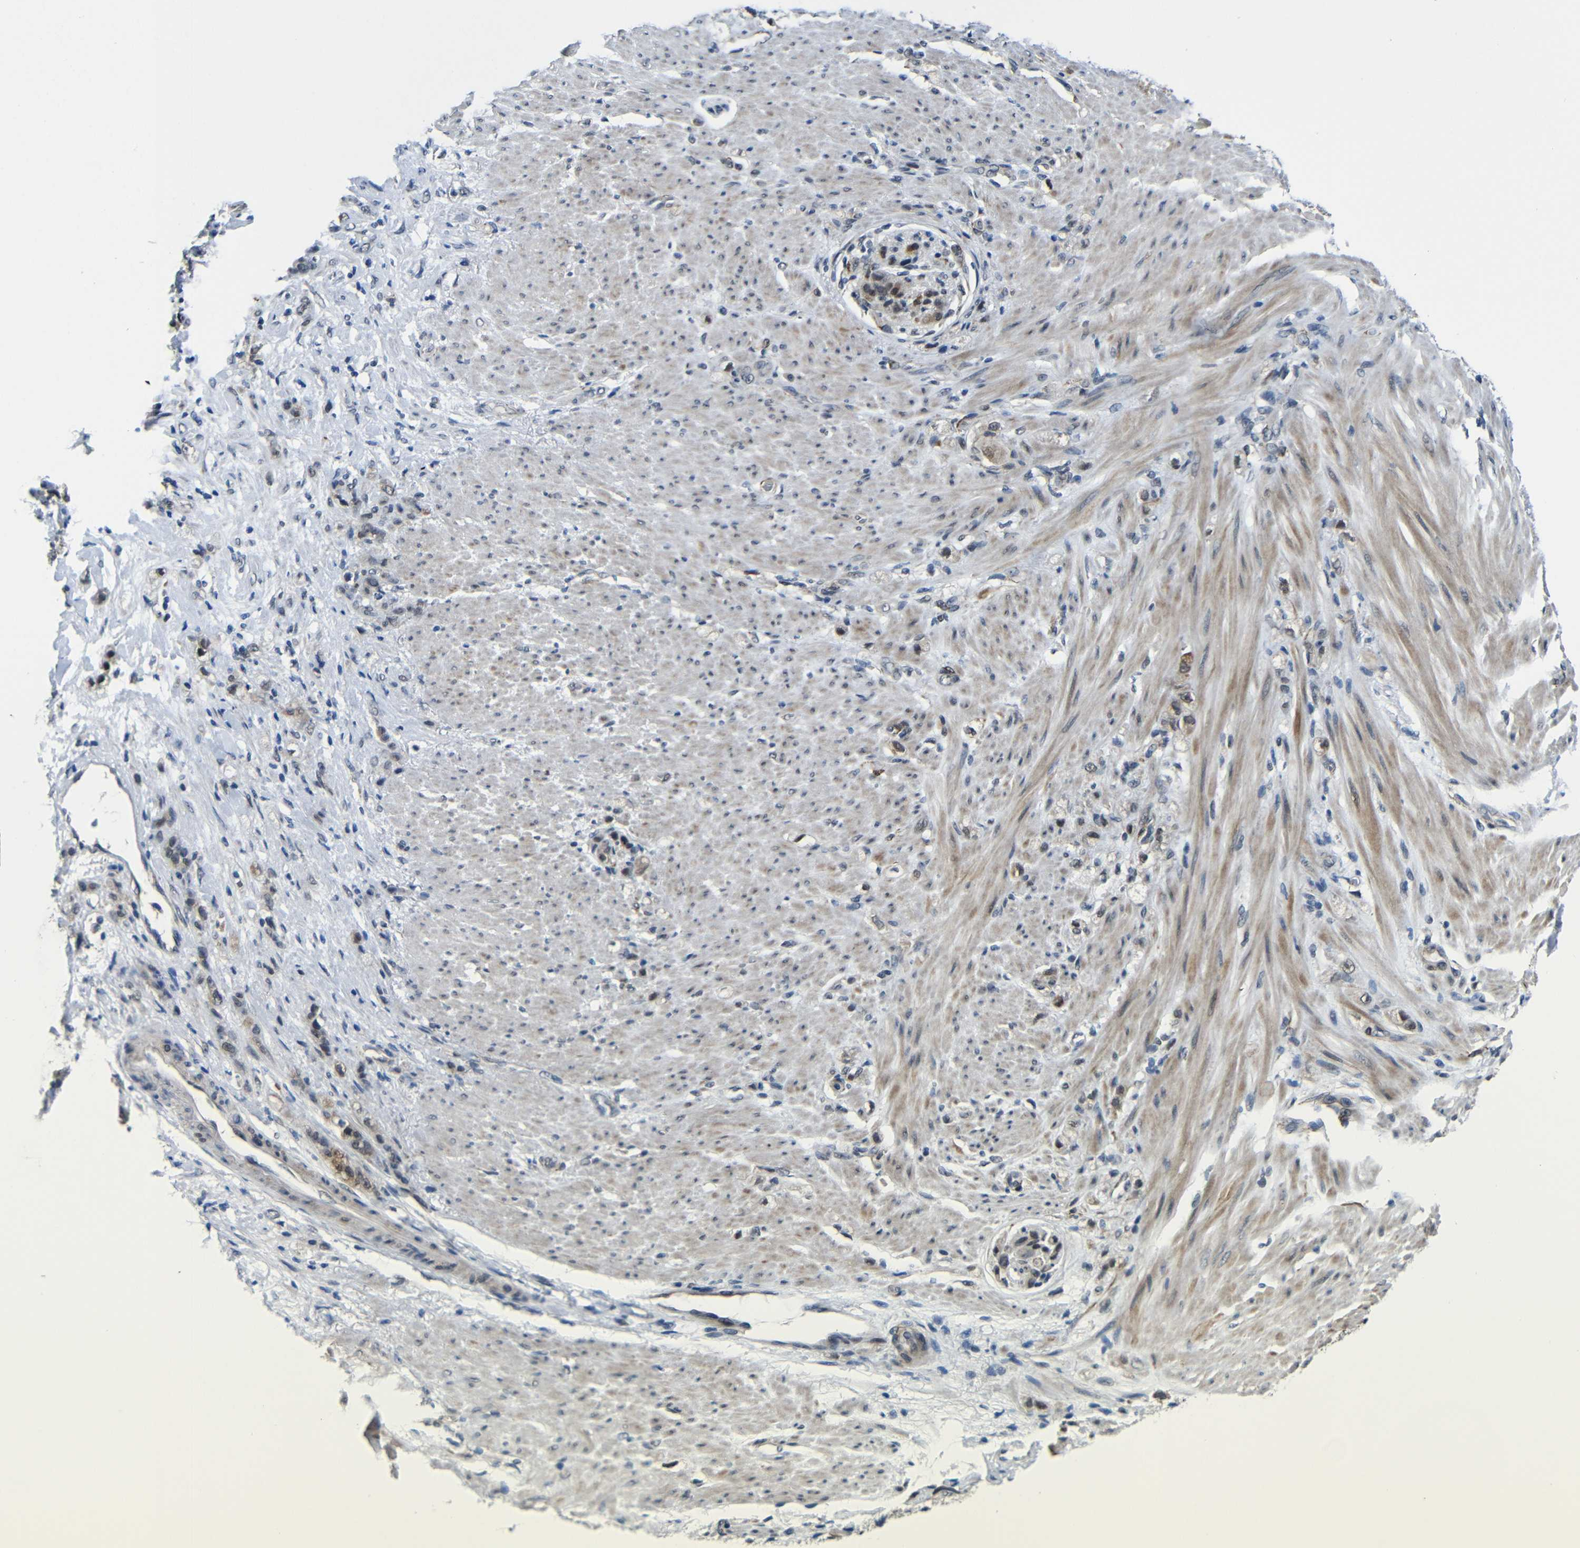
{"staining": {"intensity": "moderate", "quantity": "<25%", "location": "cytoplasmic/membranous"}, "tissue": "stomach cancer", "cell_type": "Tumor cells", "image_type": "cancer", "snomed": [{"axis": "morphology", "description": "Adenocarcinoma, NOS"}, {"axis": "topography", "description": "Stomach"}], "caption": "High-magnification brightfield microscopy of stomach cancer (adenocarcinoma) stained with DAB (3,3'-diaminobenzidine) (brown) and counterstained with hematoxylin (blue). tumor cells exhibit moderate cytoplasmic/membranous positivity is appreciated in approximately<25% of cells. (Brightfield microscopy of DAB IHC at high magnification).", "gene": "FAM172A", "patient": {"sex": "male", "age": 82}}